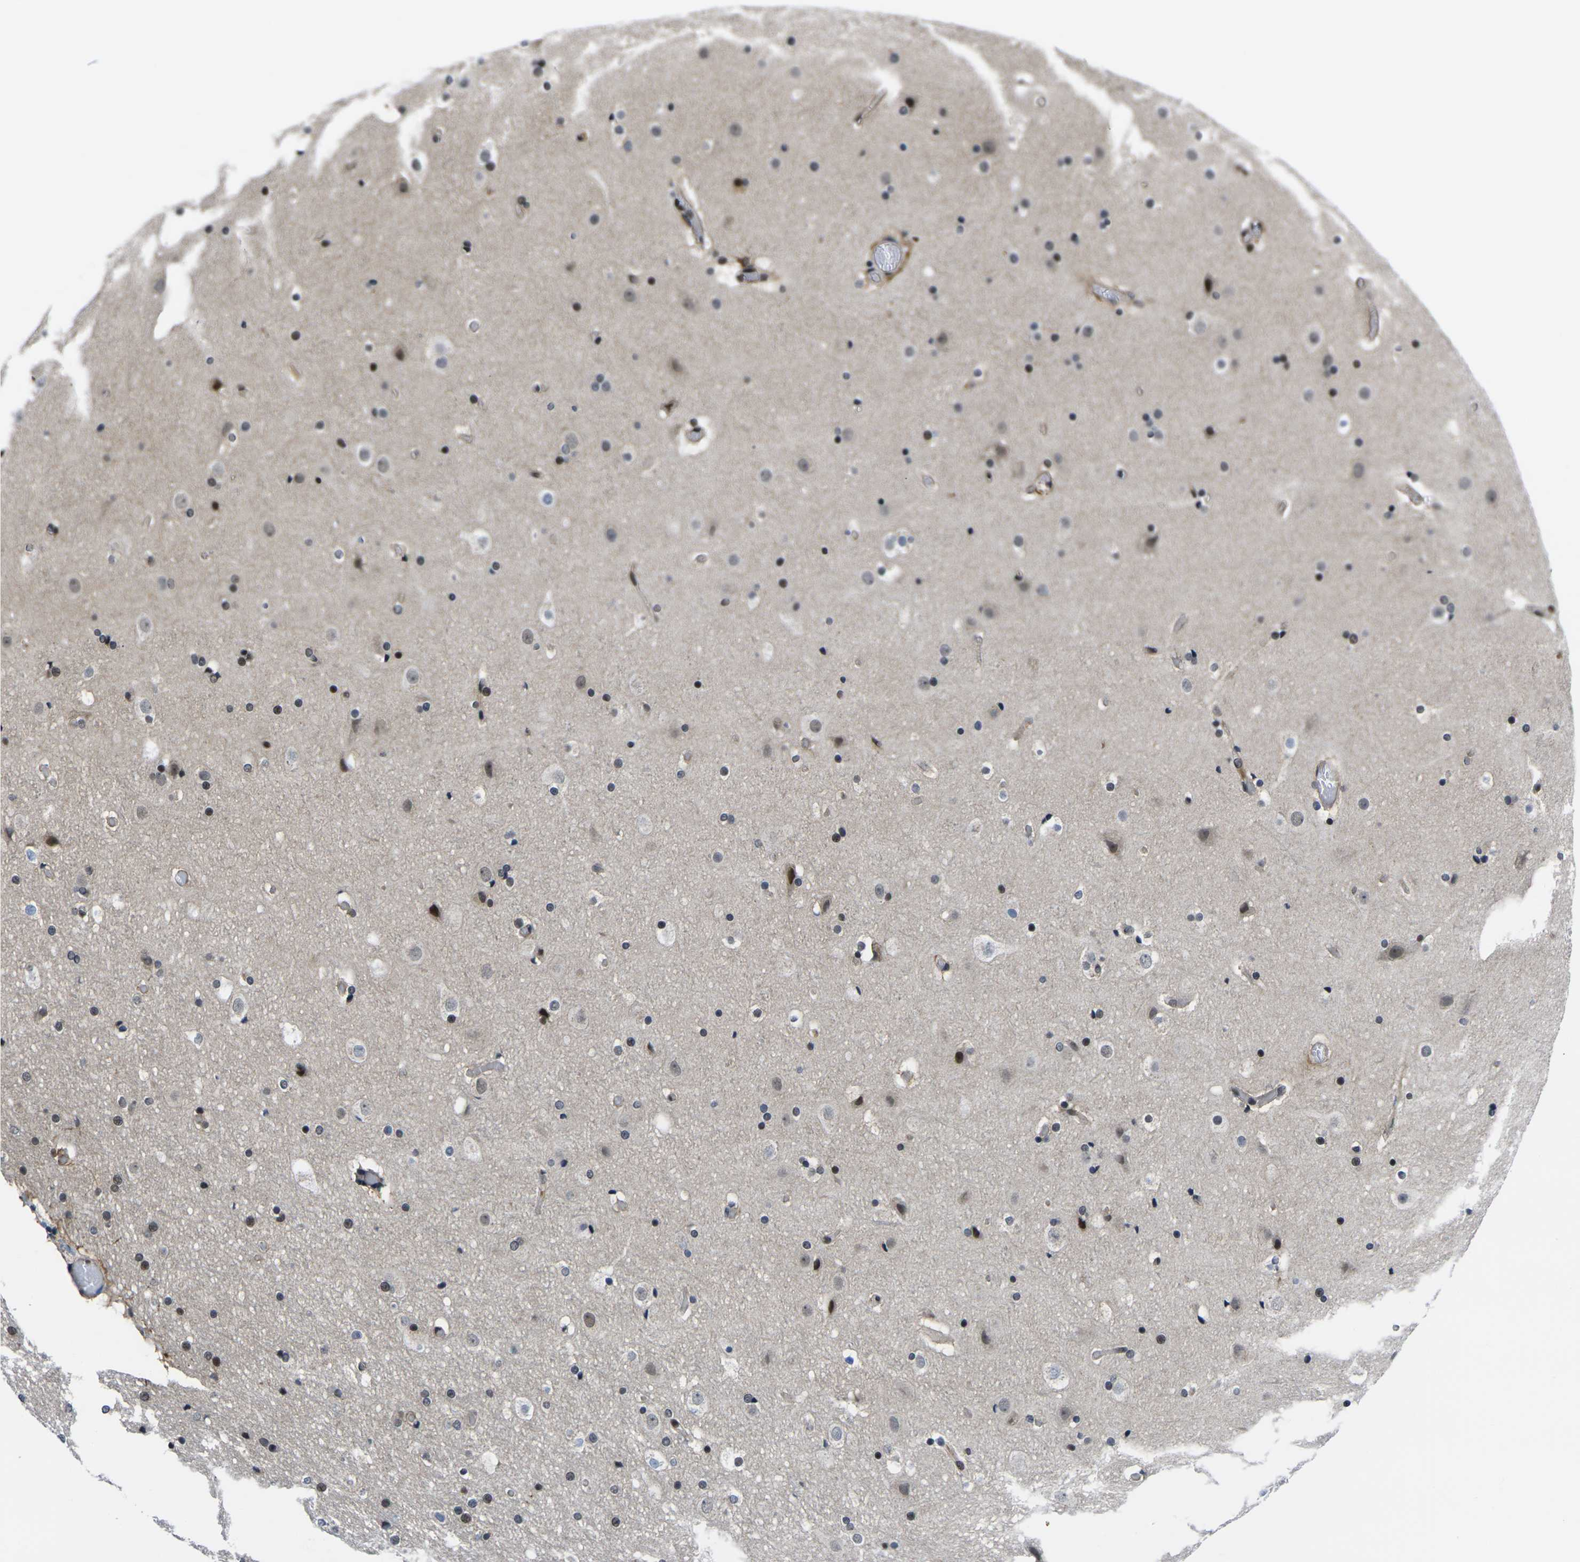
{"staining": {"intensity": "weak", "quantity": "25%-75%", "location": "nuclear"}, "tissue": "cerebral cortex", "cell_type": "Endothelial cells", "image_type": "normal", "snomed": [{"axis": "morphology", "description": "Normal tissue, NOS"}, {"axis": "topography", "description": "Cerebral cortex"}], "caption": "An immunohistochemistry (IHC) micrograph of normal tissue is shown. Protein staining in brown labels weak nuclear positivity in cerebral cortex within endothelial cells.", "gene": "RBM7", "patient": {"sex": "male", "age": 57}}